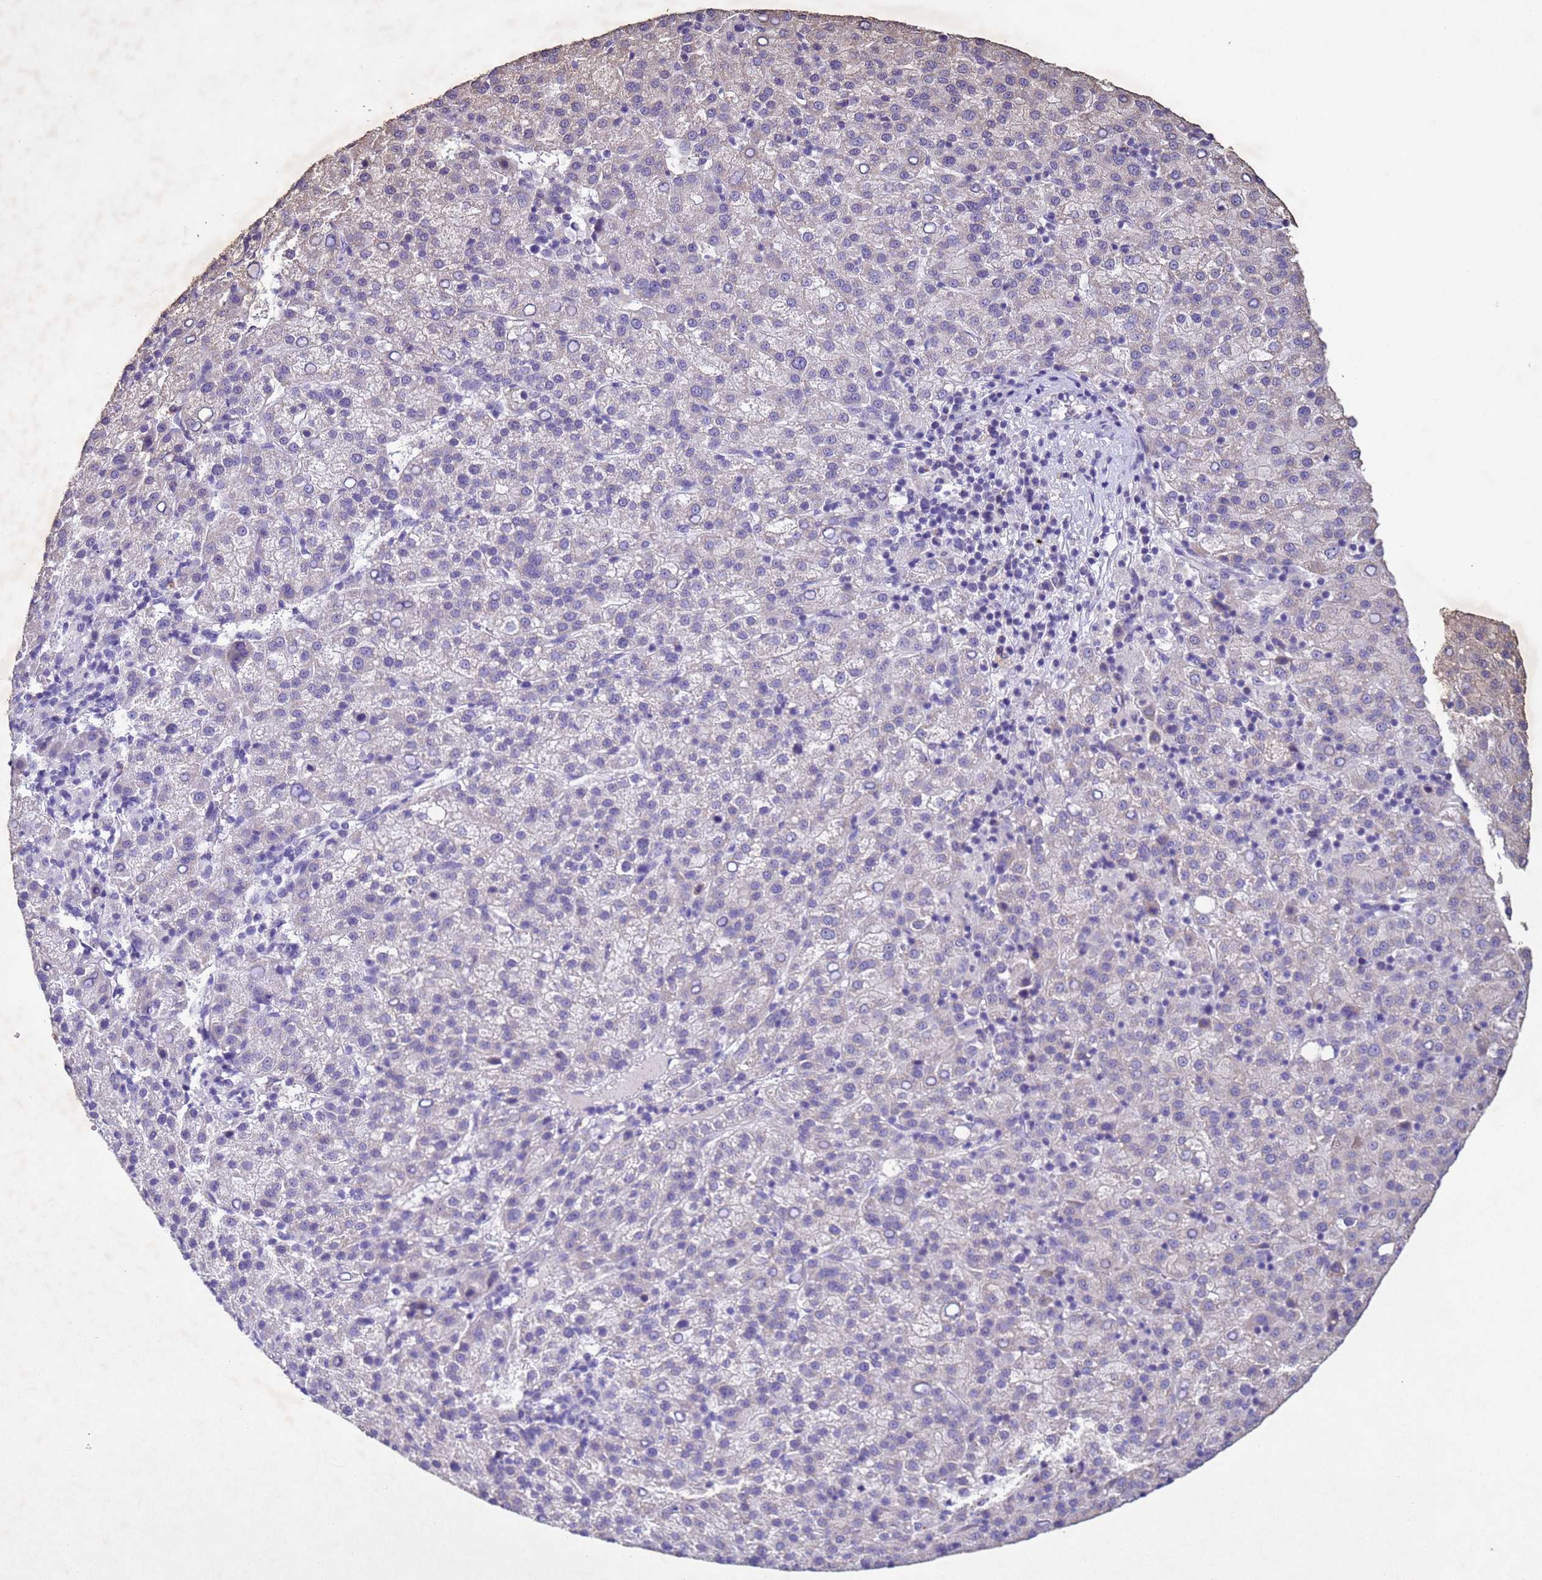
{"staining": {"intensity": "negative", "quantity": "none", "location": "none"}, "tissue": "liver cancer", "cell_type": "Tumor cells", "image_type": "cancer", "snomed": [{"axis": "morphology", "description": "Carcinoma, Hepatocellular, NOS"}, {"axis": "topography", "description": "Liver"}], "caption": "A high-resolution photomicrograph shows immunohistochemistry (IHC) staining of hepatocellular carcinoma (liver), which shows no significant positivity in tumor cells. Brightfield microscopy of immunohistochemistry (IHC) stained with DAB (3,3'-diaminobenzidine) (brown) and hematoxylin (blue), captured at high magnification.", "gene": "NLRP11", "patient": {"sex": "female", "age": 58}}